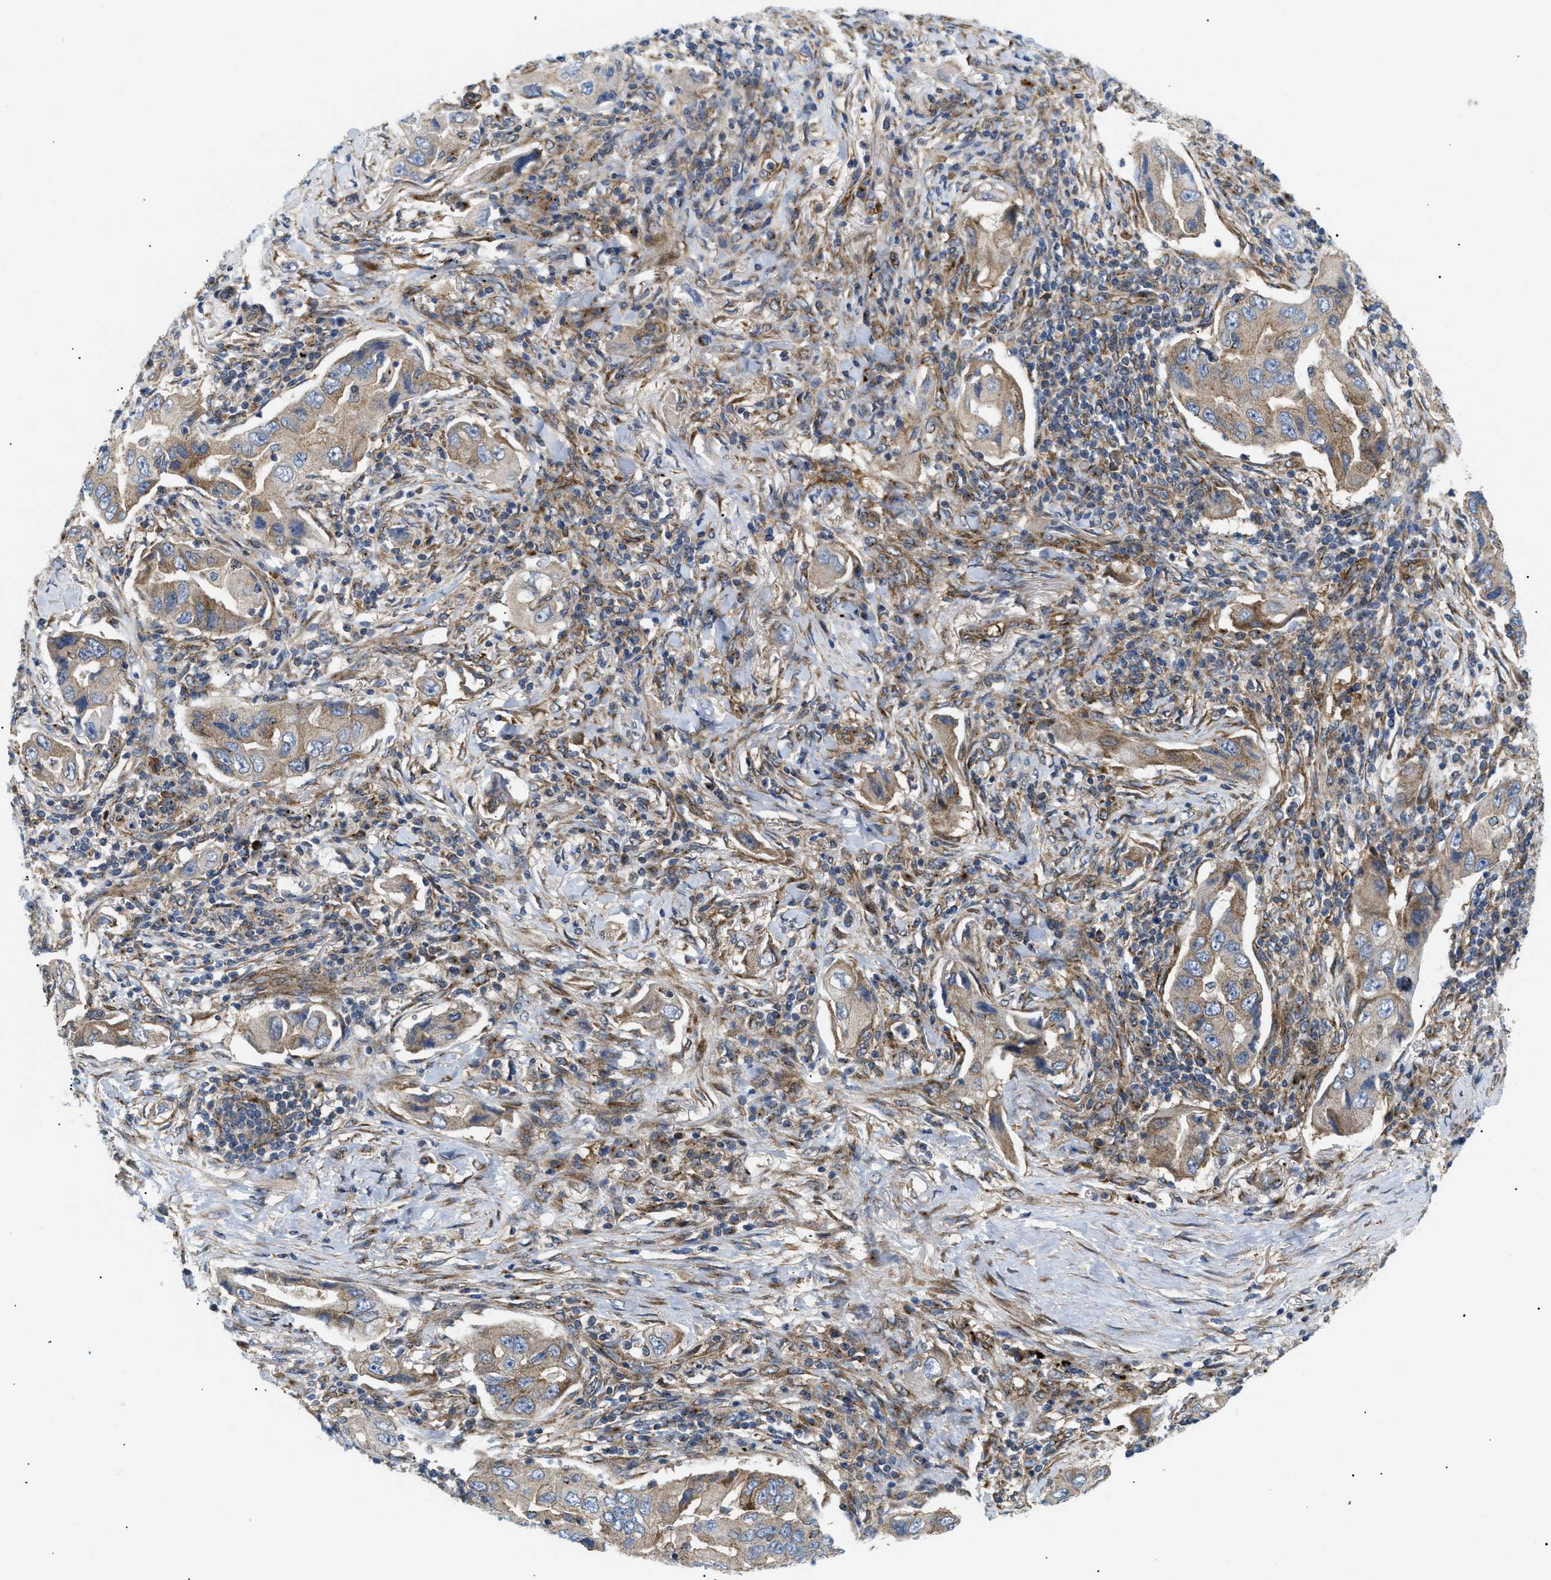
{"staining": {"intensity": "moderate", "quantity": ">75%", "location": "cytoplasmic/membranous"}, "tissue": "lung cancer", "cell_type": "Tumor cells", "image_type": "cancer", "snomed": [{"axis": "morphology", "description": "Adenocarcinoma, NOS"}, {"axis": "topography", "description": "Lung"}], "caption": "Tumor cells show medium levels of moderate cytoplasmic/membranous staining in about >75% of cells in lung cancer (adenocarcinoma).", "gene": "DCTN4", "patient": {"sex": "female", "age": 65}}